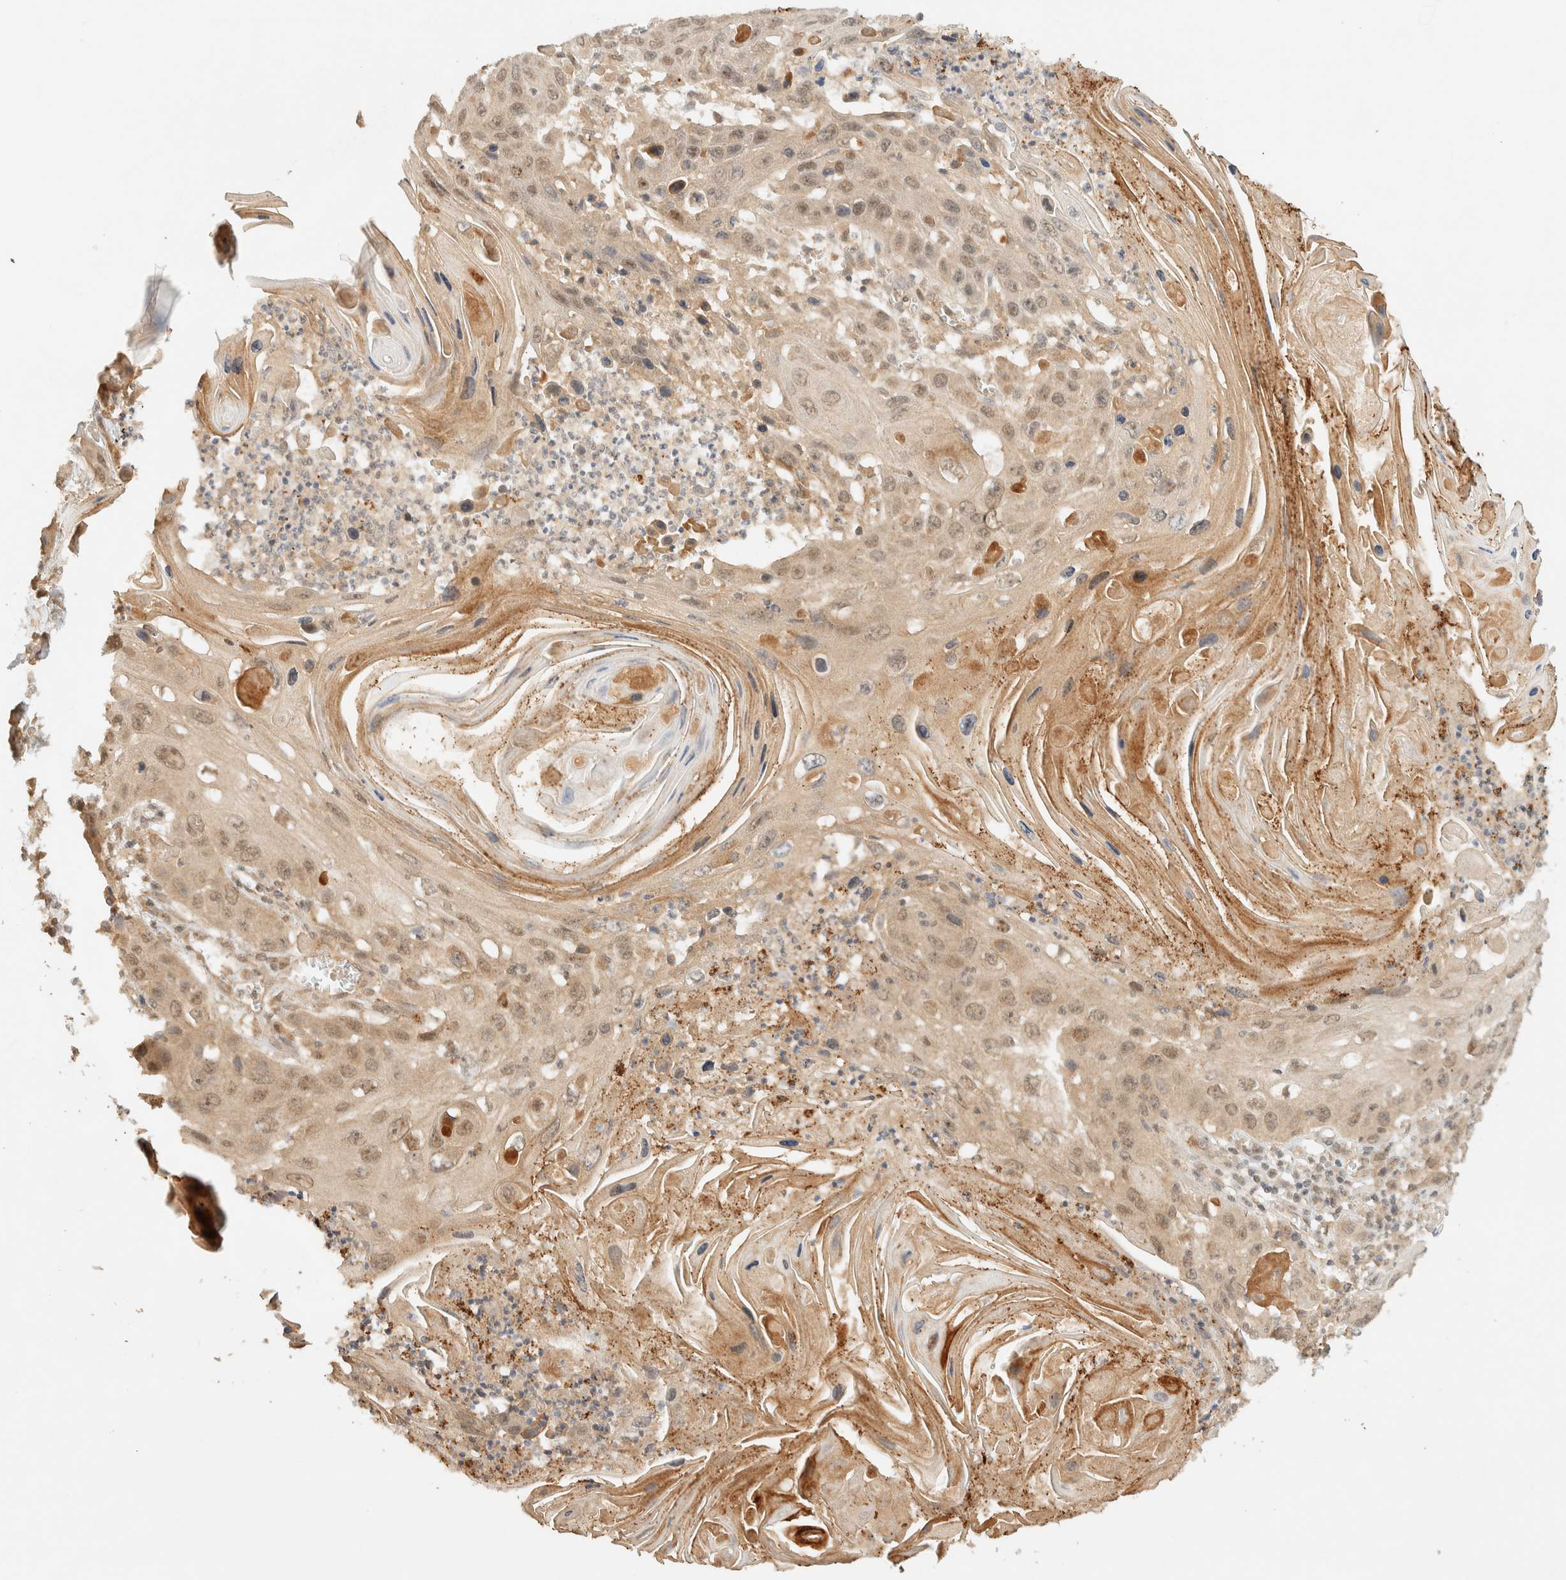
{"staining": {"intensity": "weak", "quantity": ">75%", "location": "cytoplasmic/membranous,nuclear"}, "tissue": "skin cancer", "cell_type": "Tumor cells", "image_type": "cancer", "snomed": [{"axis": "morphology", "description": "Squamous cell carcinoma, NOS"}, {"axis": "topography", "description": "Skin"}], "caption": "High-magnification brightfield microscopy of skin cancer stained with DAB (3,3'-diaminobenzidine) (brown) and counterstained with hematoxylin (blue). tumor cells exhibit weak cytoplasmic/membranous and nuclear expression is seen in about>75% of cells. (Brightfield microscopy of DAB IHC at high magnification).", "gene": "ZBTB34", "patient": {"sex": "male", "age": 55}}